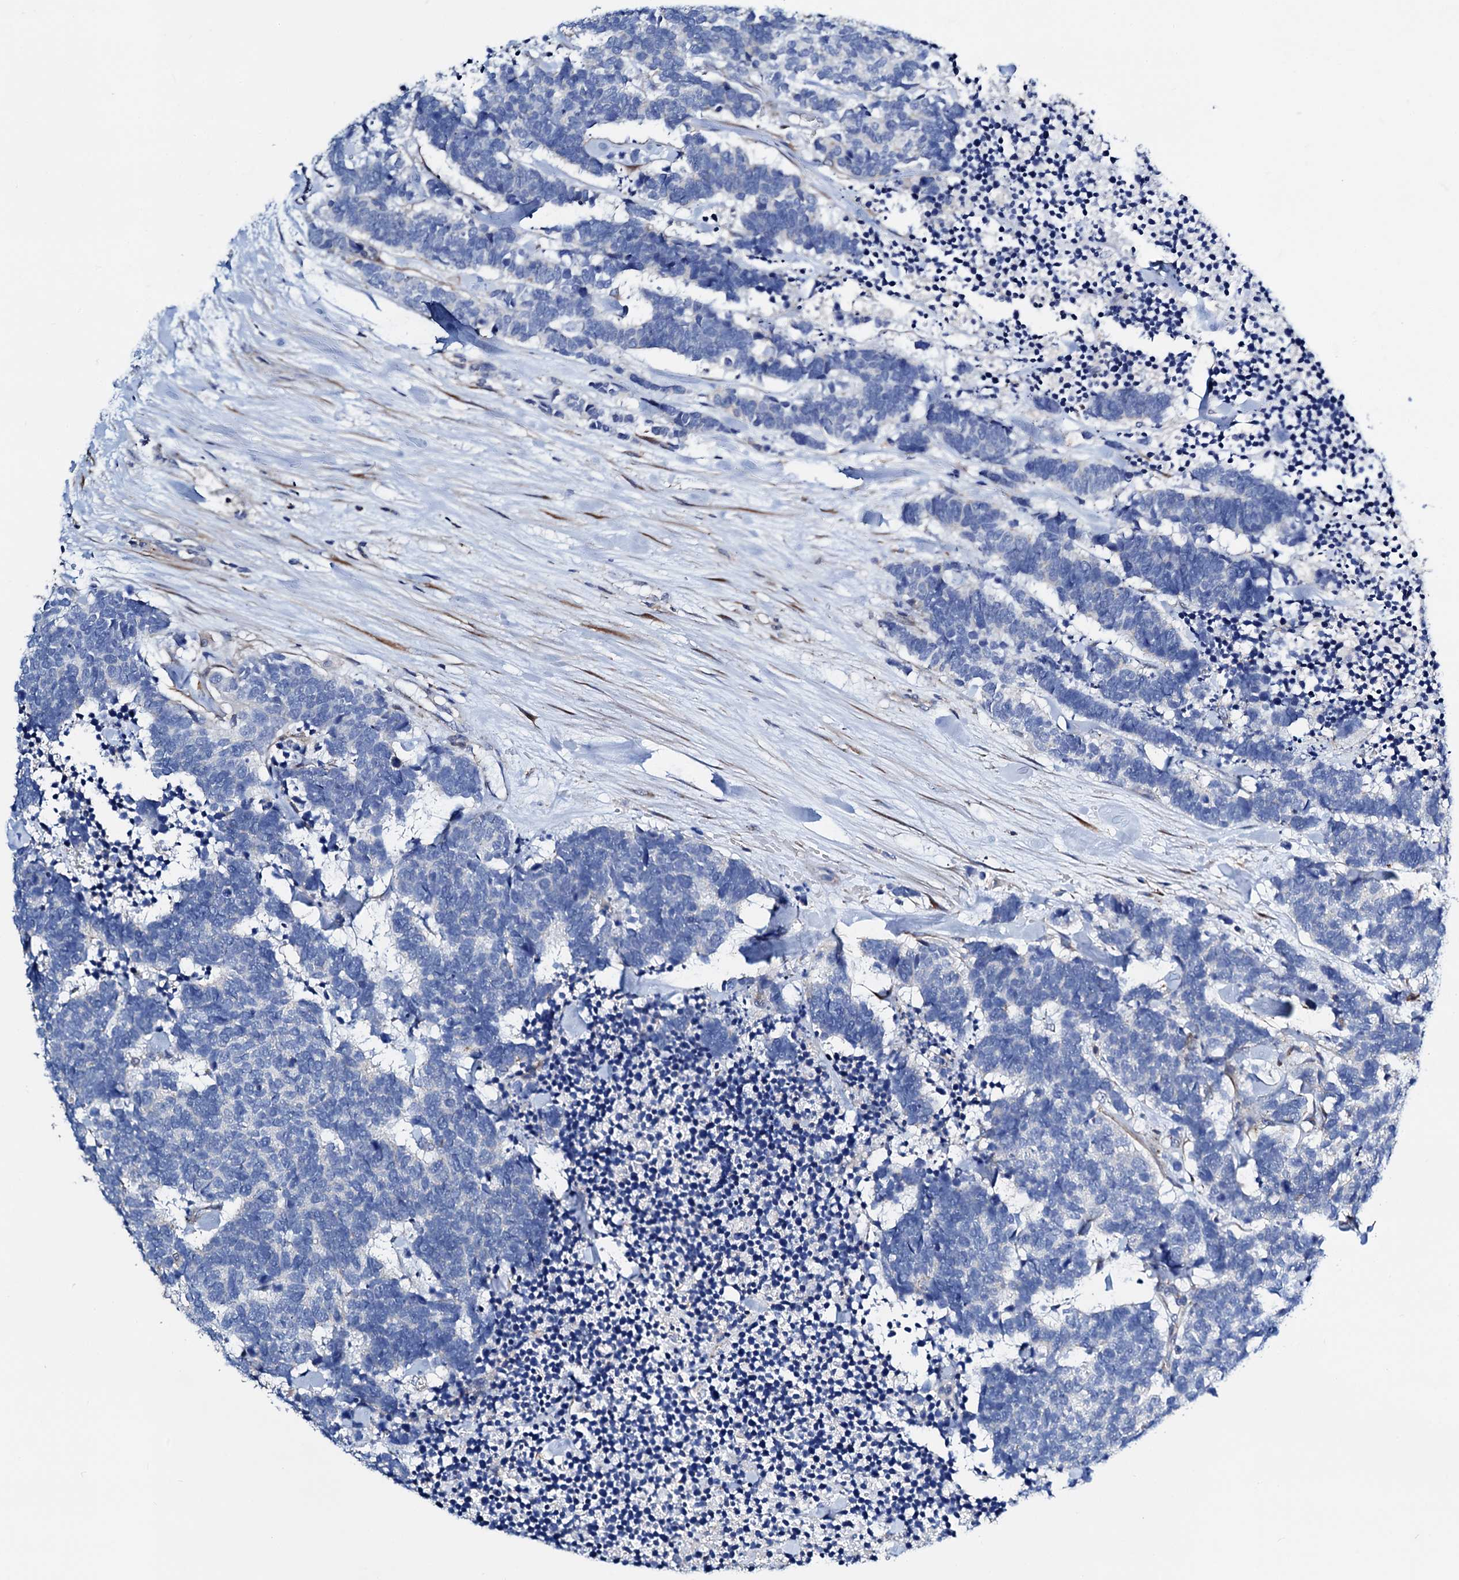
{"staining": {"intensity": "negative", "quantity": "none", "location": "none"}, "tissue": "carcinoid", "cell_type": "Tumor cells", "image_type": "cancer", "snomed": [{"axis": "morphology", "description": "Carcinoma, NOS"}, {"axis": "morphology", "description": "Carcinoid, malignant, NOS"}, {"axis": "topography", "description": "Urinary bladder"}], "caption": "Carcinoid was stained to show a protein in brown. There is no significant staining in tumor cells.", "gene": "GCOM1", "patient": {"sex": "male", "age": 57}}